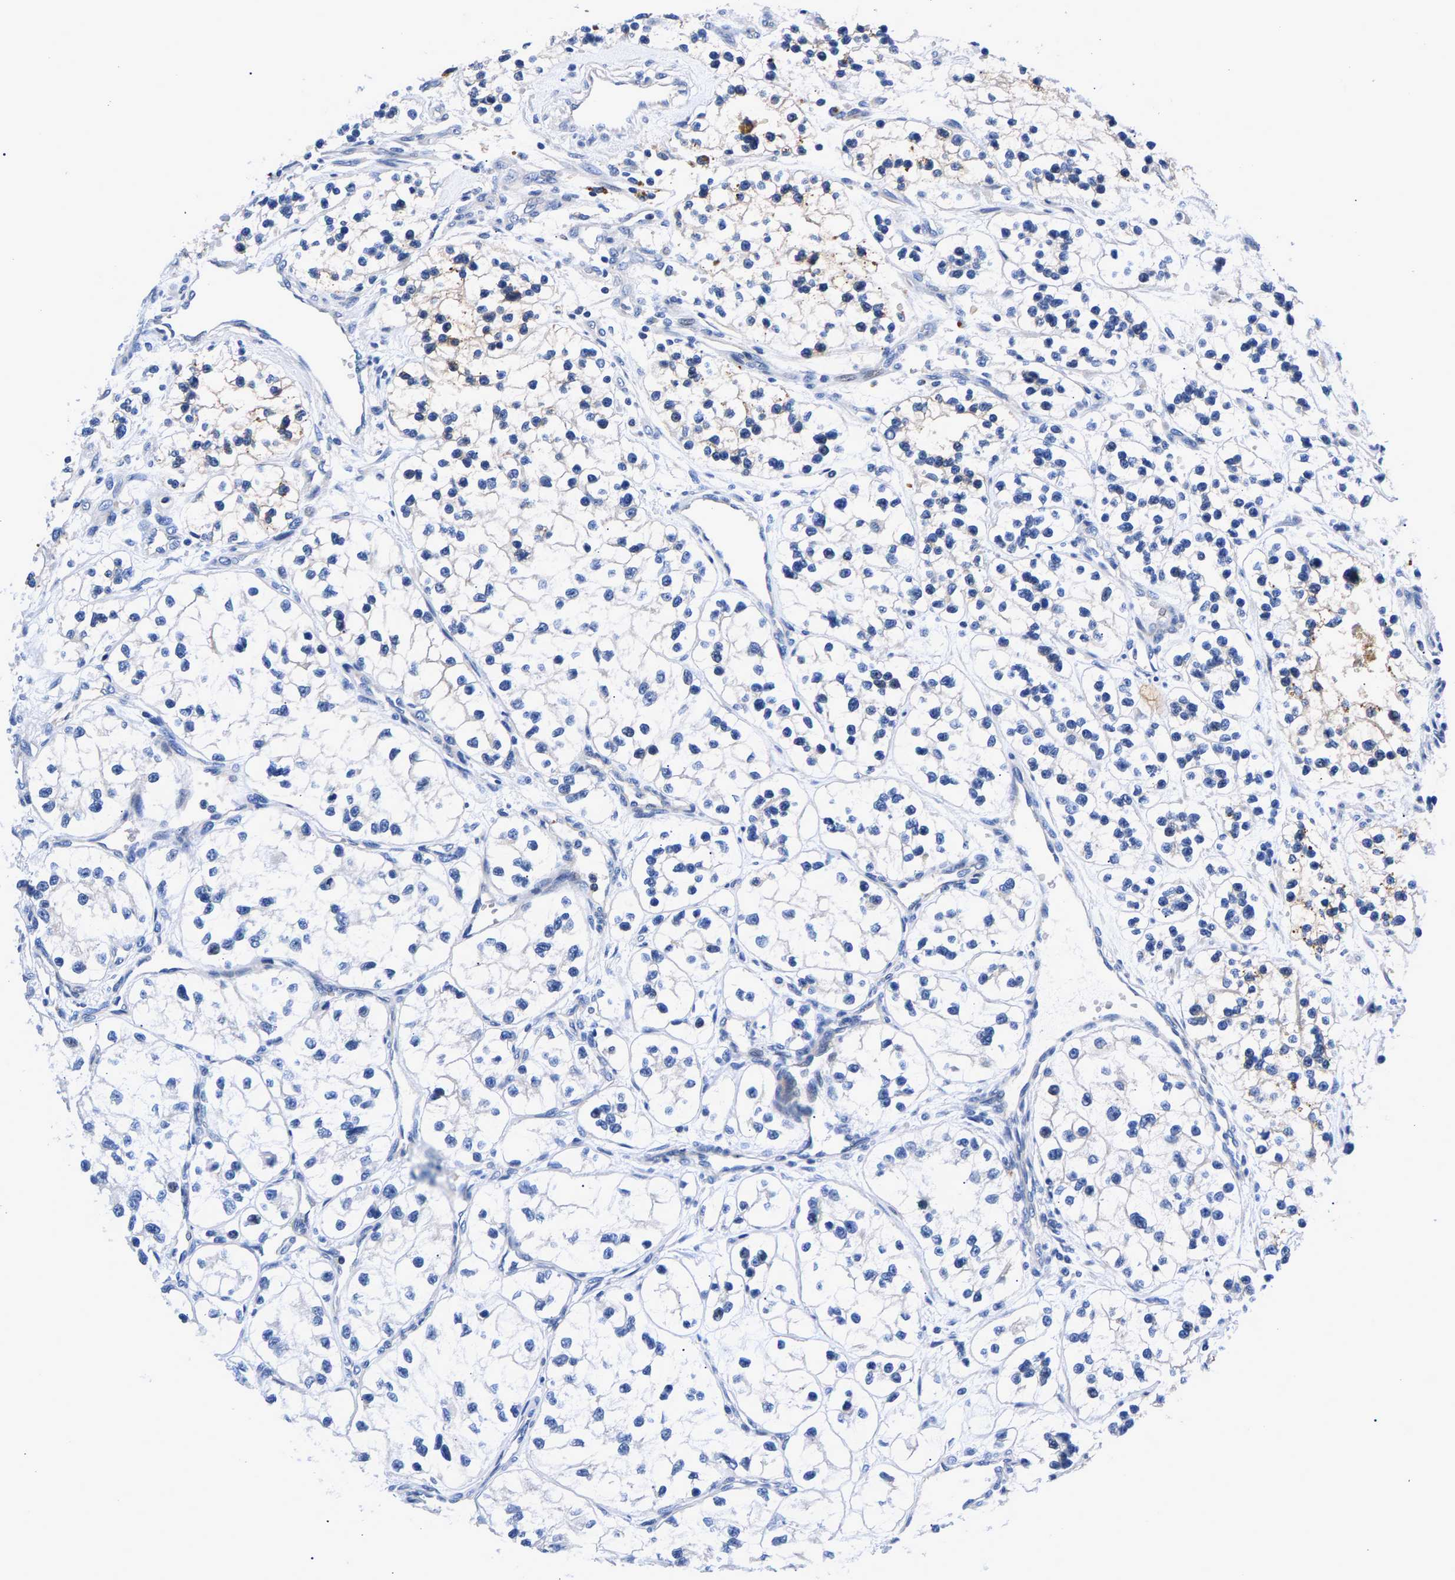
{"staining": {"intensity": "negative", "quantity": "none", "location": "none"}, "tissue": "renal cancer", "cell_type": "Tumor cells", "image_type": "cancer", "snomed": [{"axis": "morphology", "description": "Adenocarcinoma, NOS"}, {"axis": "topography", "description": "Kidney"}], "caption": "DAB (3,3'-diaminobenzidine) immunohistochemical staining of renal cancer displays no significant expression in tumor cells.", "gene": "P2RY4", "patient": {"sex": "female", "age": 57}}